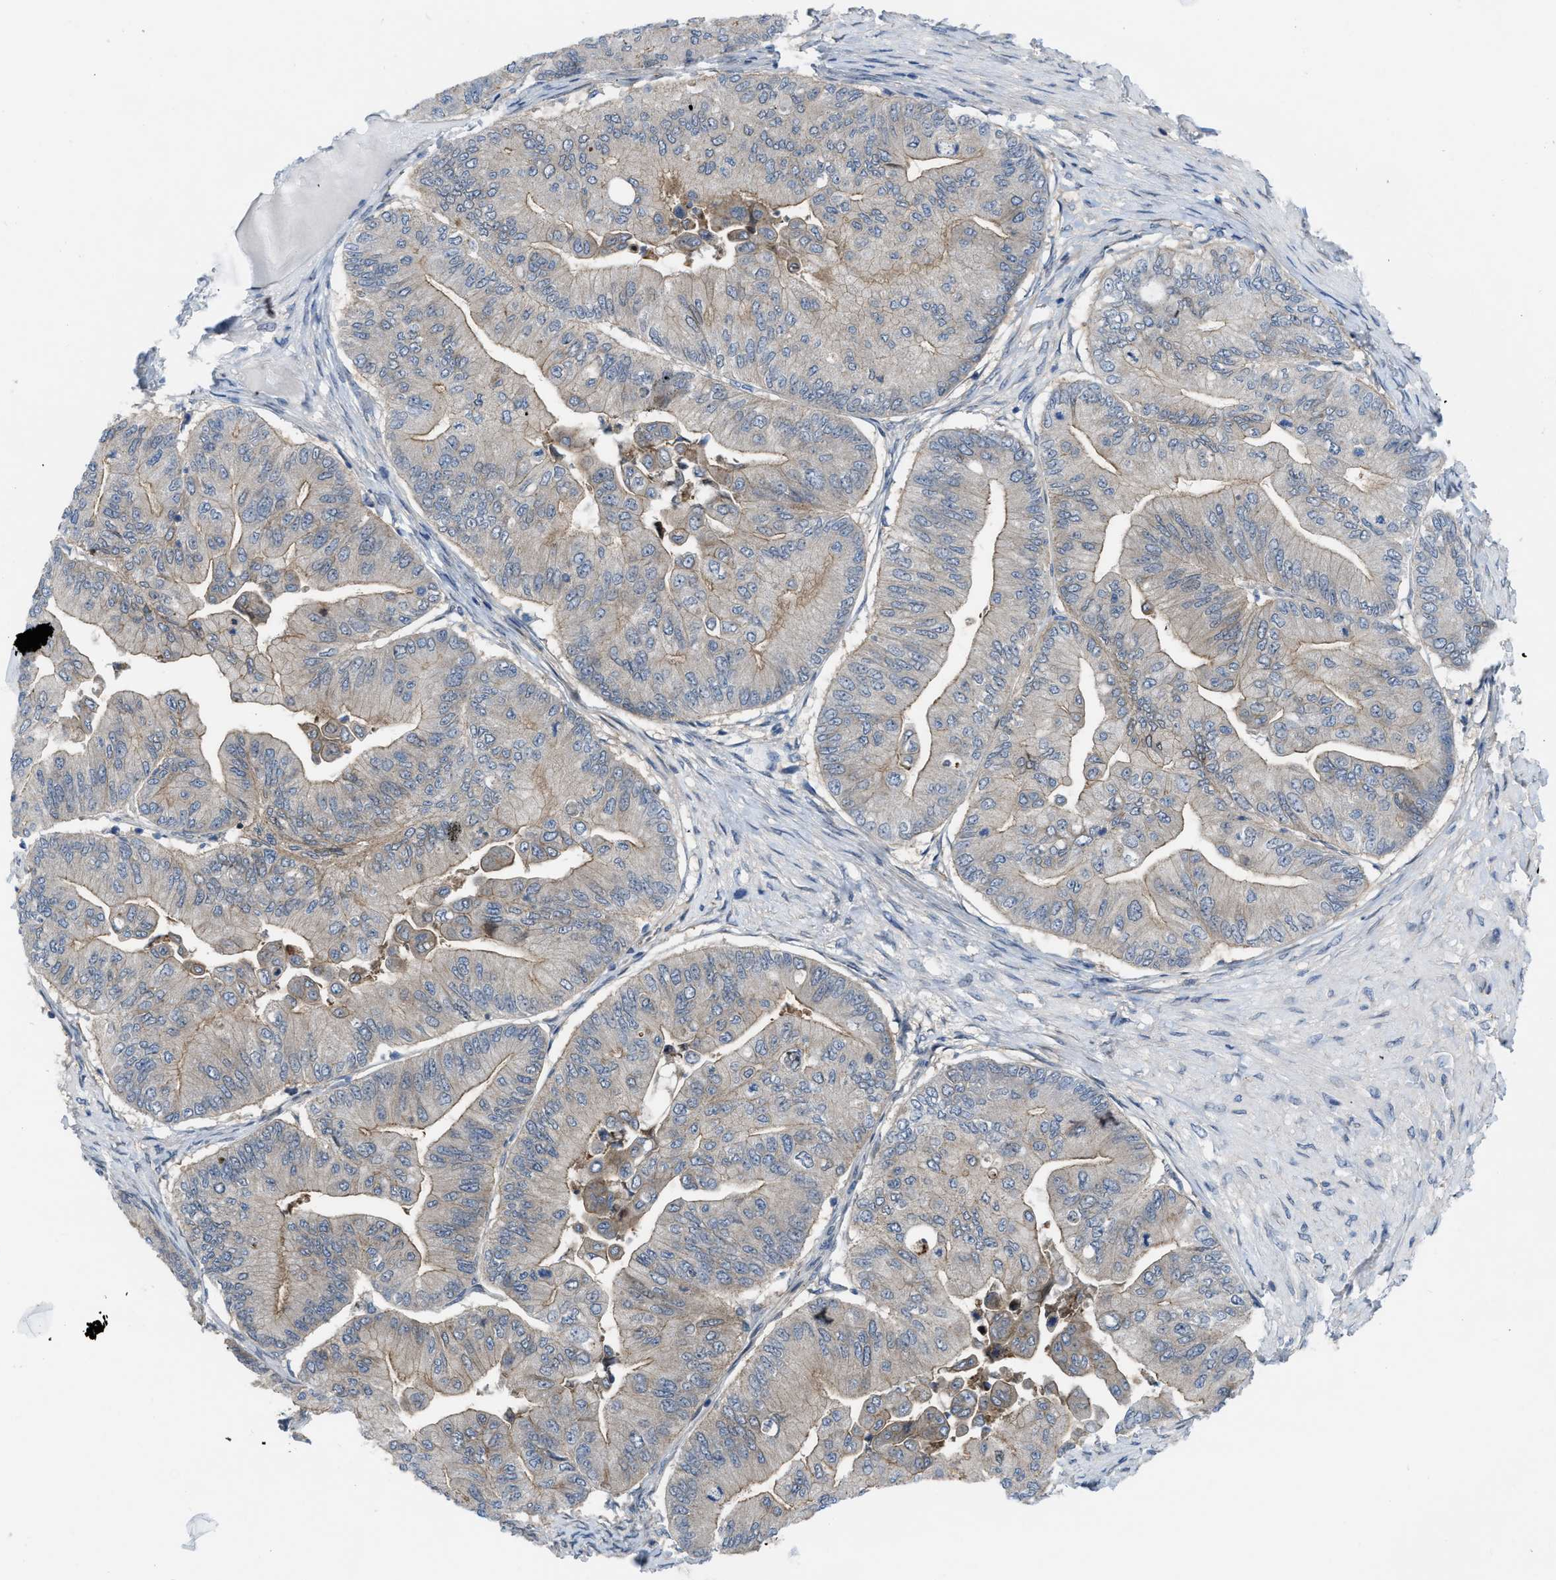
{"staining": {"intensity": "weak", "quantity": ">75%", "location": "cytoplasmic/membranous"}, "tissue": "ovarian cancer", "cell_type": "Tumor cells", "image_type": "cancer", "snomed": [{"axis": "morphology", "description": "Cystadenocarcinoma, mucinous, NOS"}, {"axis": "topography", "description": "Ovary"}], "caption": "A brown stain highlights weak cytoplasmic/membranous staining of a protein in human mucinous cystadenocarcinoma (ovarian) tumor cells. The protein is stained brown, and the nuclei are stained in blue (DAB (3,3'-diaminobenzidine) IHC with brightfield microscopy, high magnification).", "gene": "MYO18A", "patient": {"sex": "female", "age": 61}}